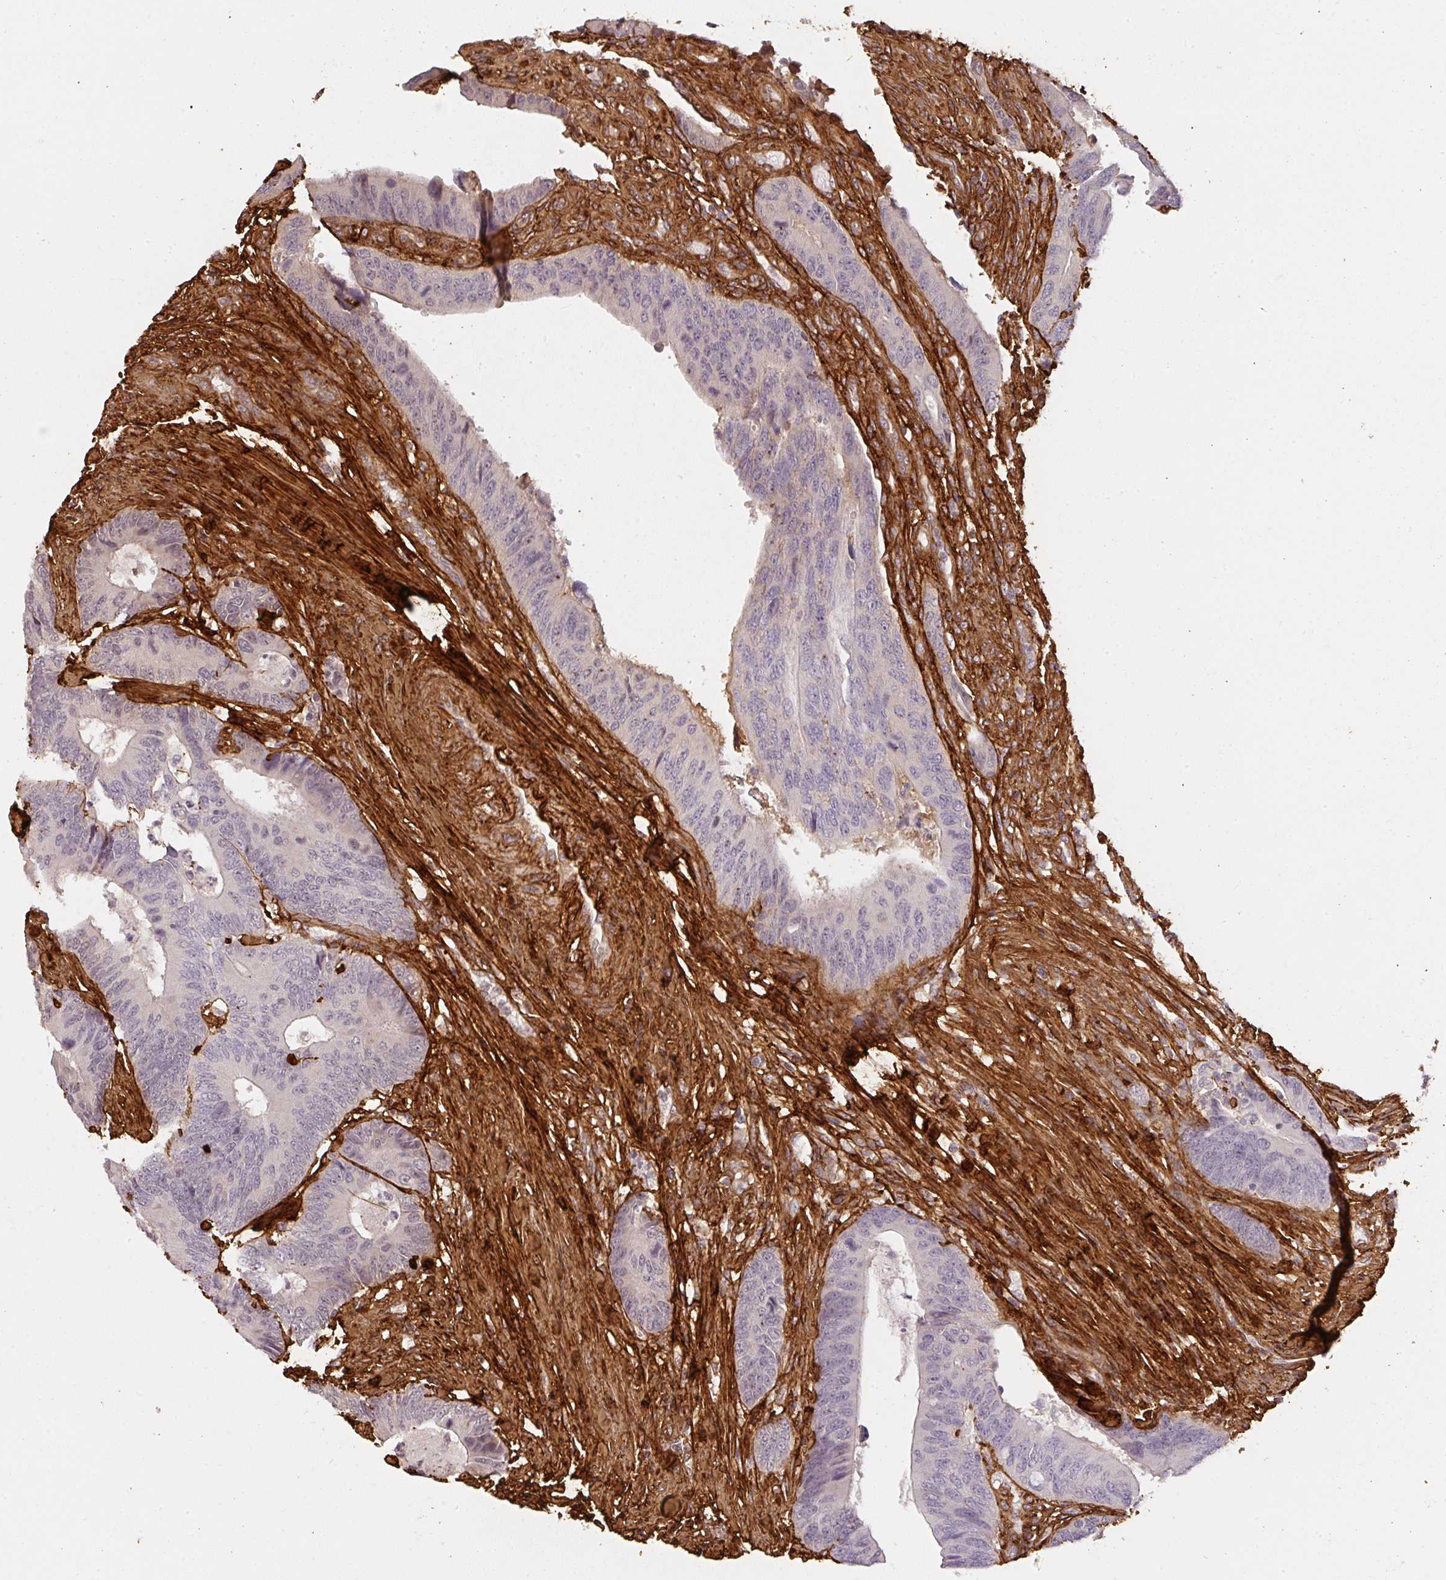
{"staining": {"intensity": "negative", "quantity": "none", "location": "none"}, "tissue": "colorectal cancer", "cell_type": "Tumor cells", "image_type": "cancer", "snomed": [{"axis": "morphology", "description": "Adenocarcinoma, NOS"}, {"axis": "topography", "description": "Colon"}], "caption": "Histopathology image shows no significant protein positivity in tumor cells of colorectal cancer (adenocarcinoma).", "gene": "COL3A1", "patient": {"sex": "male", "age": 87}}